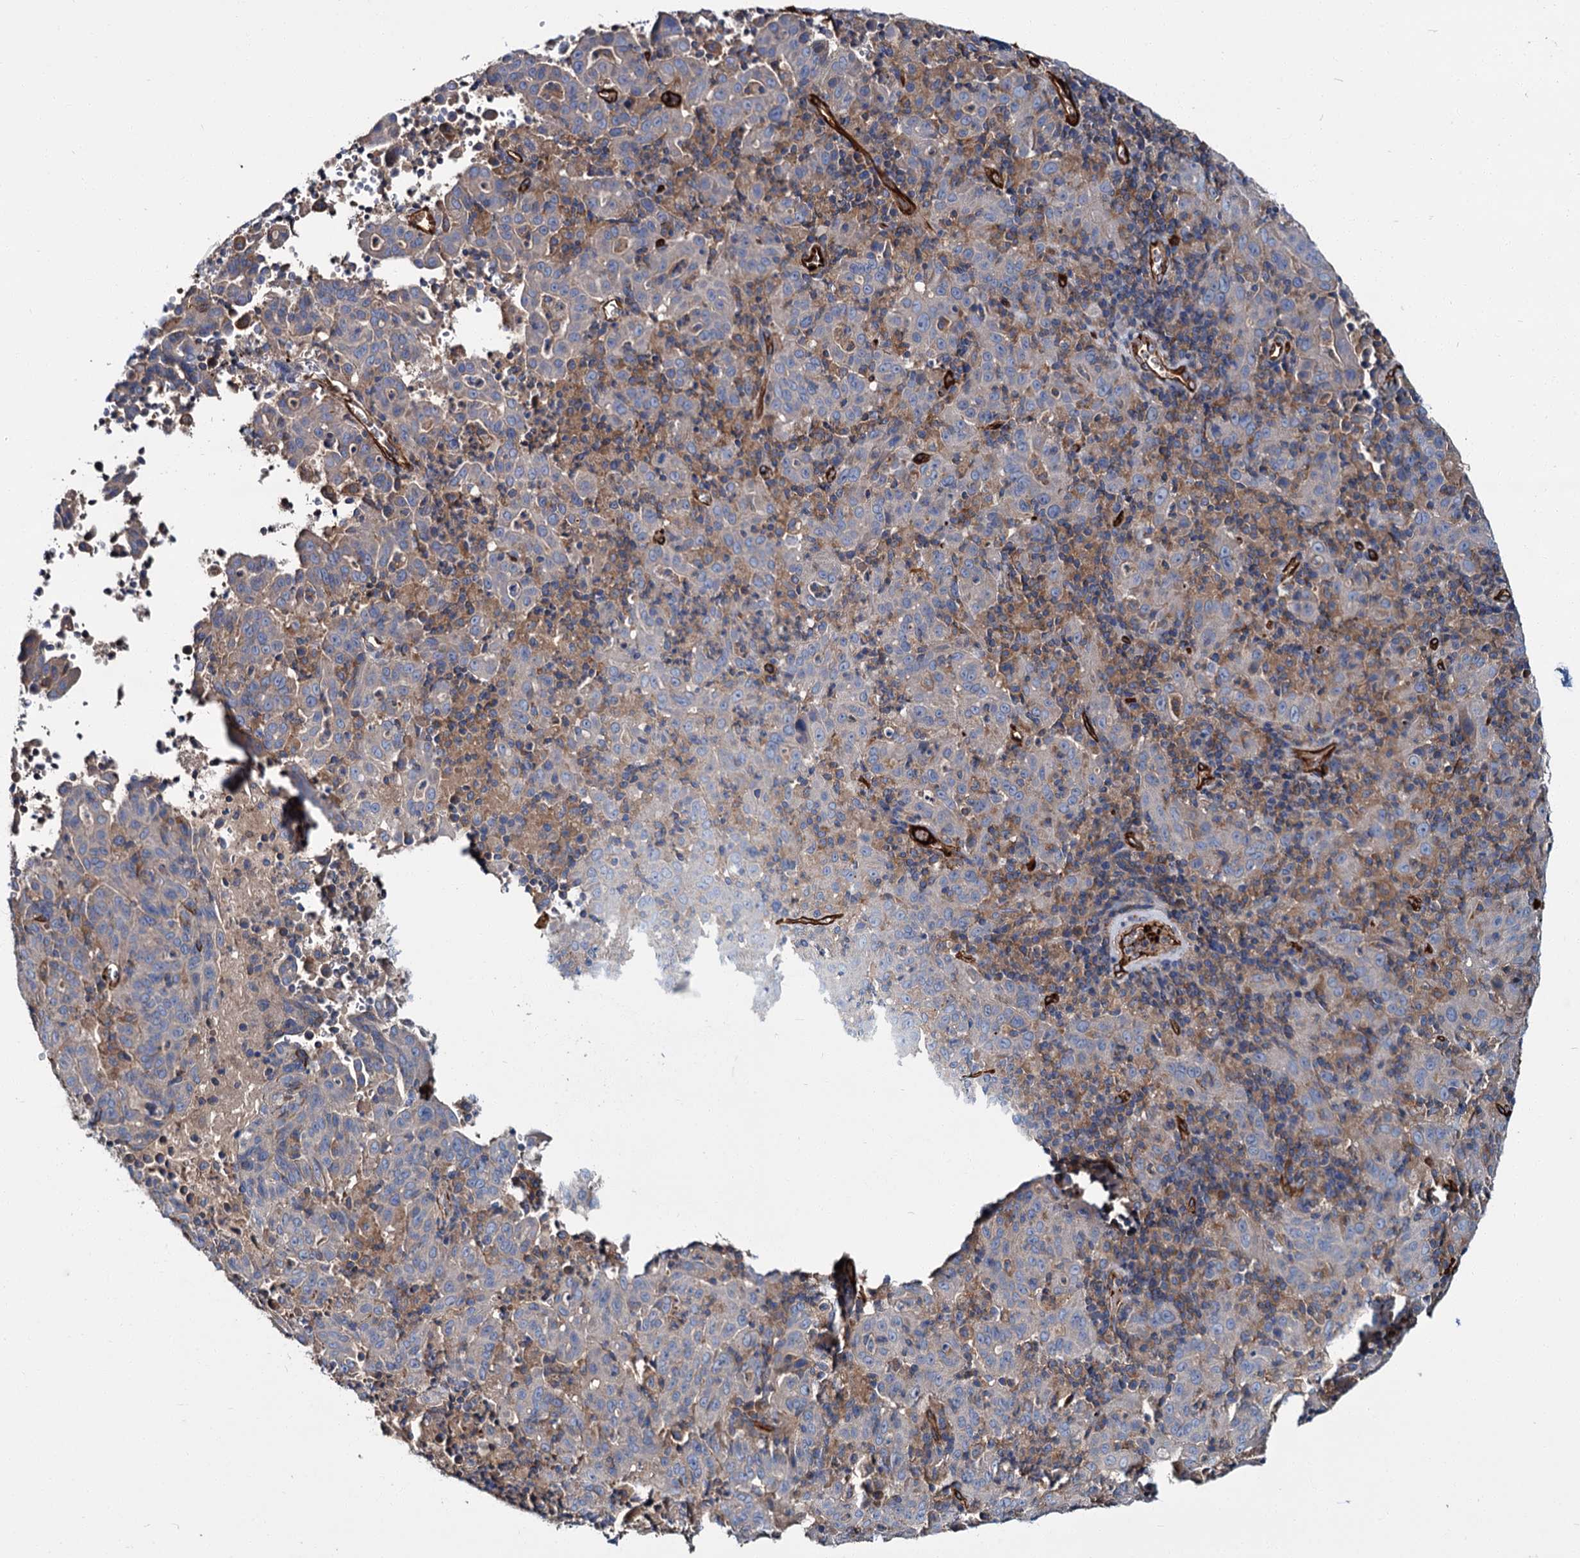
{"staining": {"intensity": "negative", "quantity": "none", "location": "none"}, "tissue": "pancreatic cancer", "cell_type": "Tumor cells", "image_type": "cancer", "snomed": [{"axis": "morphology", "description": "Adenocarcinoma, NOS"}, {"axis": "topography", "description": "Pancreas"}], "caption": "Tumor cells are negative for protein expression in human adenocarcinoma (pancreatic).", "gene": "CACNA1C", "patient": {"sex": "male", "age": 63}}